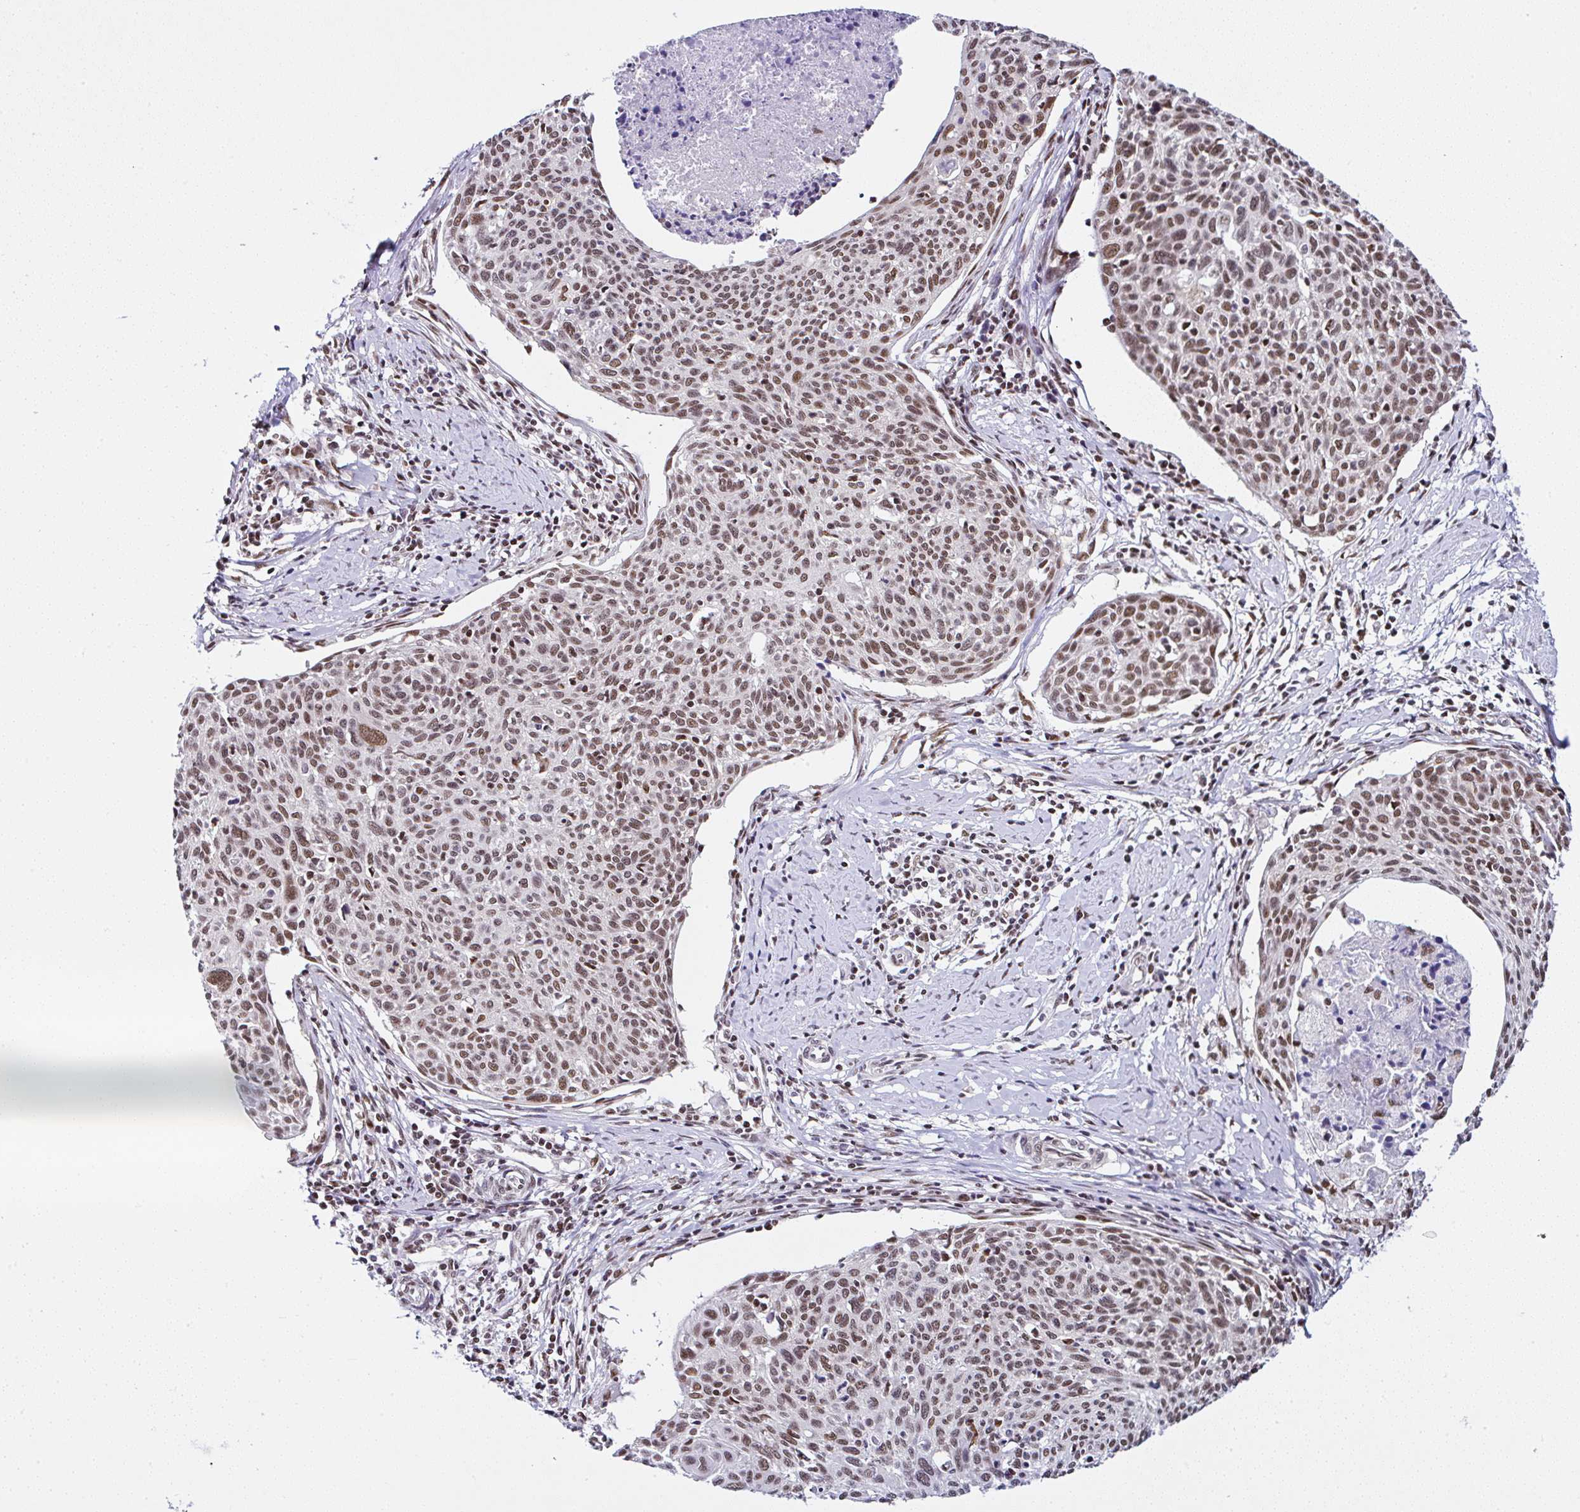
{"staining": {"intensity": "moderate", "quantity": ">75%", "location": "nuclear"}, "tissue": "cervical cancer", "cell_type": "Tumor cells", "image_type": "cancer", "snomed": [{"axis": "morphology", "description": "Squamous cell carcinoma, NOS"}, {"axis": "topography", "description": "Cervix"}], "caption": "About >75% of tumor cells in squamous cell carcinoma (cervical) demonstrate moderate nuclear protein staining as visualized by brown immunohistochemical staining.", "gene": "DR1", "patient": {"sex": "female", "age": 49}}